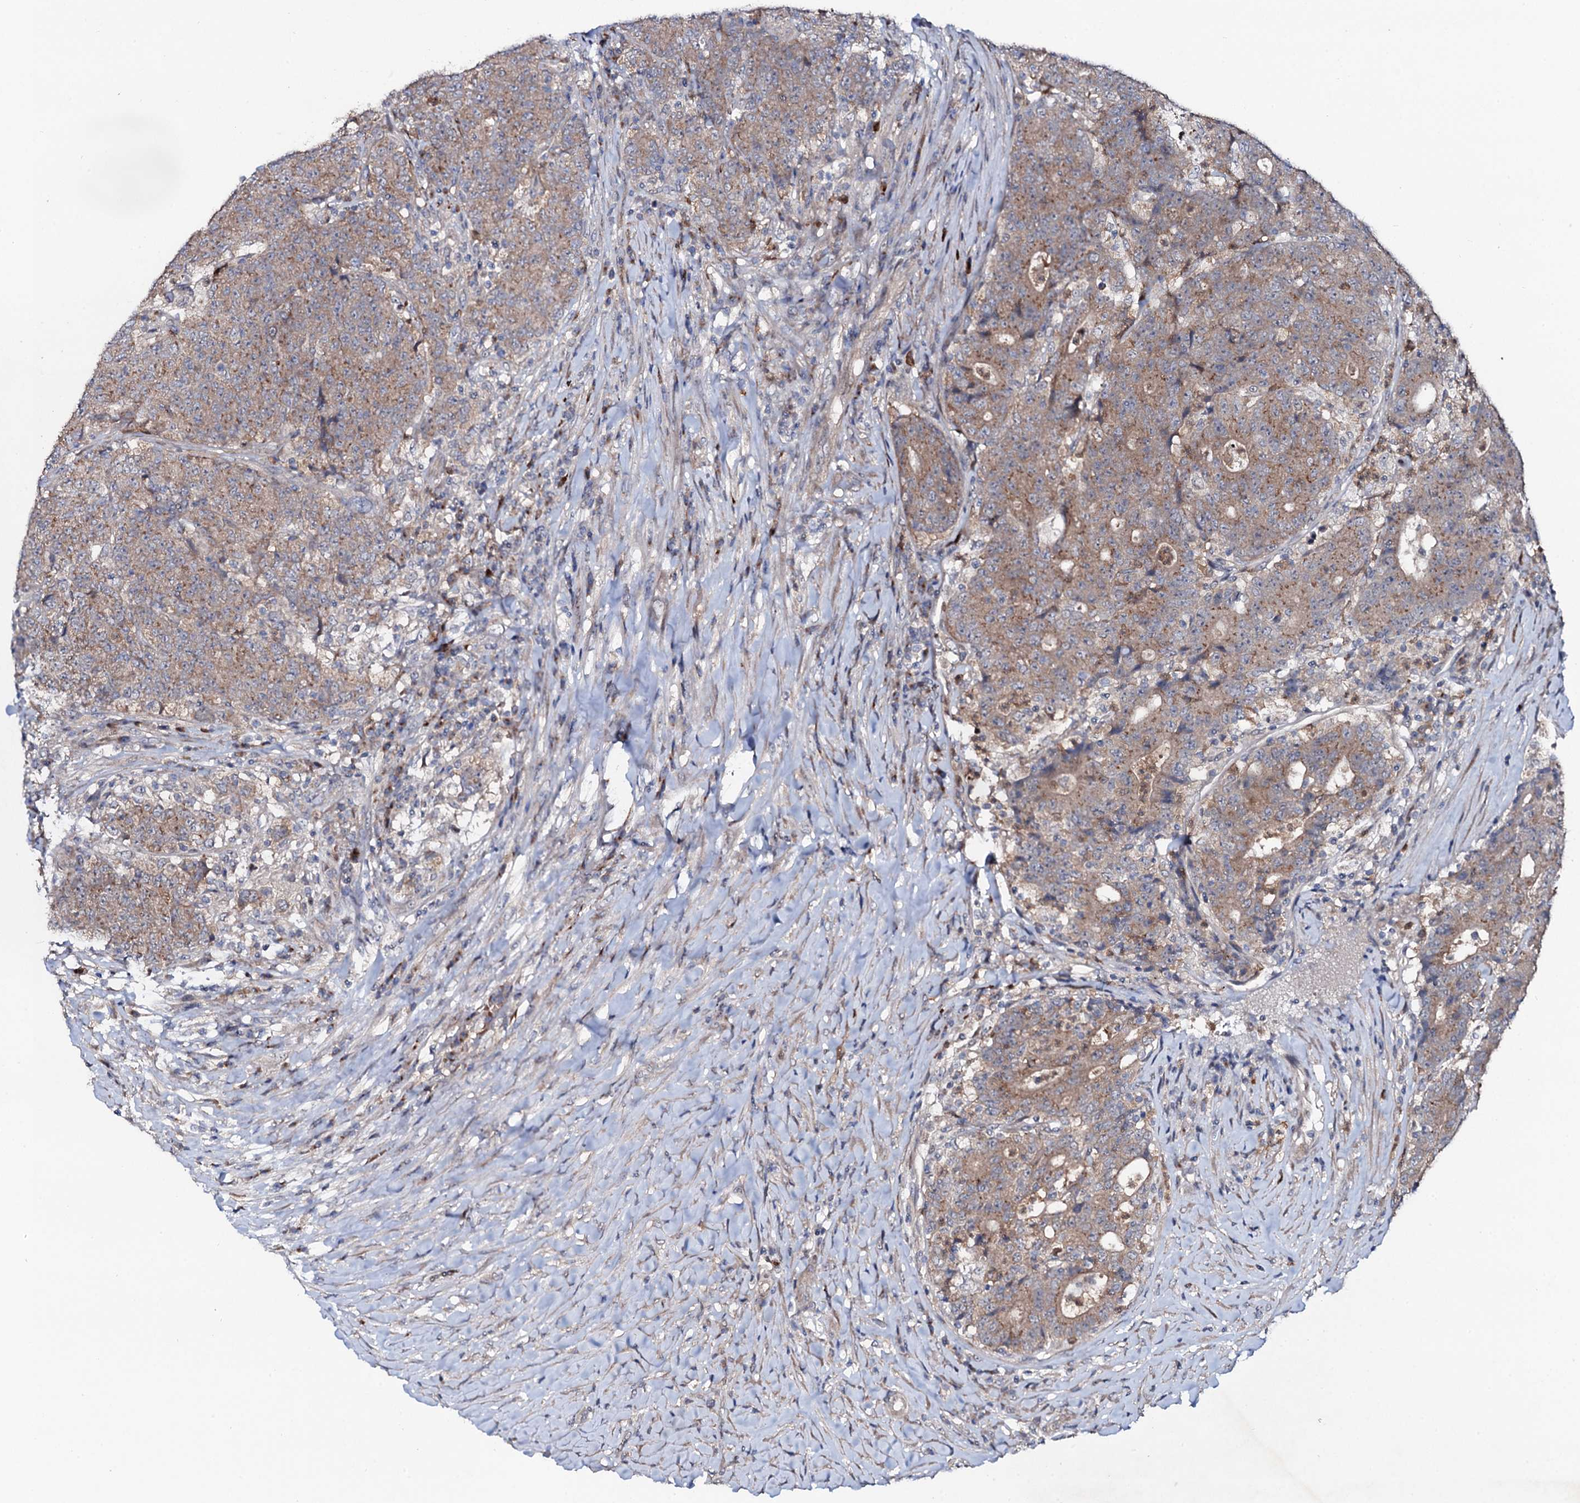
{"staining": {"intensity": "moderate", "quantity": ">75%", "location": "cytoplasmic/membranous"}, "tissue": "colorectal cancer", "cell_type": "Tumor cells", "image_type": "cancer", "snomed": [{"axis": "morphology", "description": "Adenocarcinoma, NOS"}, {"axis": "topography", "description": "Colon"}], "caption": "Colorectal cancer (adenocarcinoma) stained with DAB immunohistochemistry (IHC) demonstrates medium levels of moderate cytoplasmic/membranous expression in about >75% of tumor cells.", "gene": "COG6", "patient": {"sex": "female", "age": 75}}